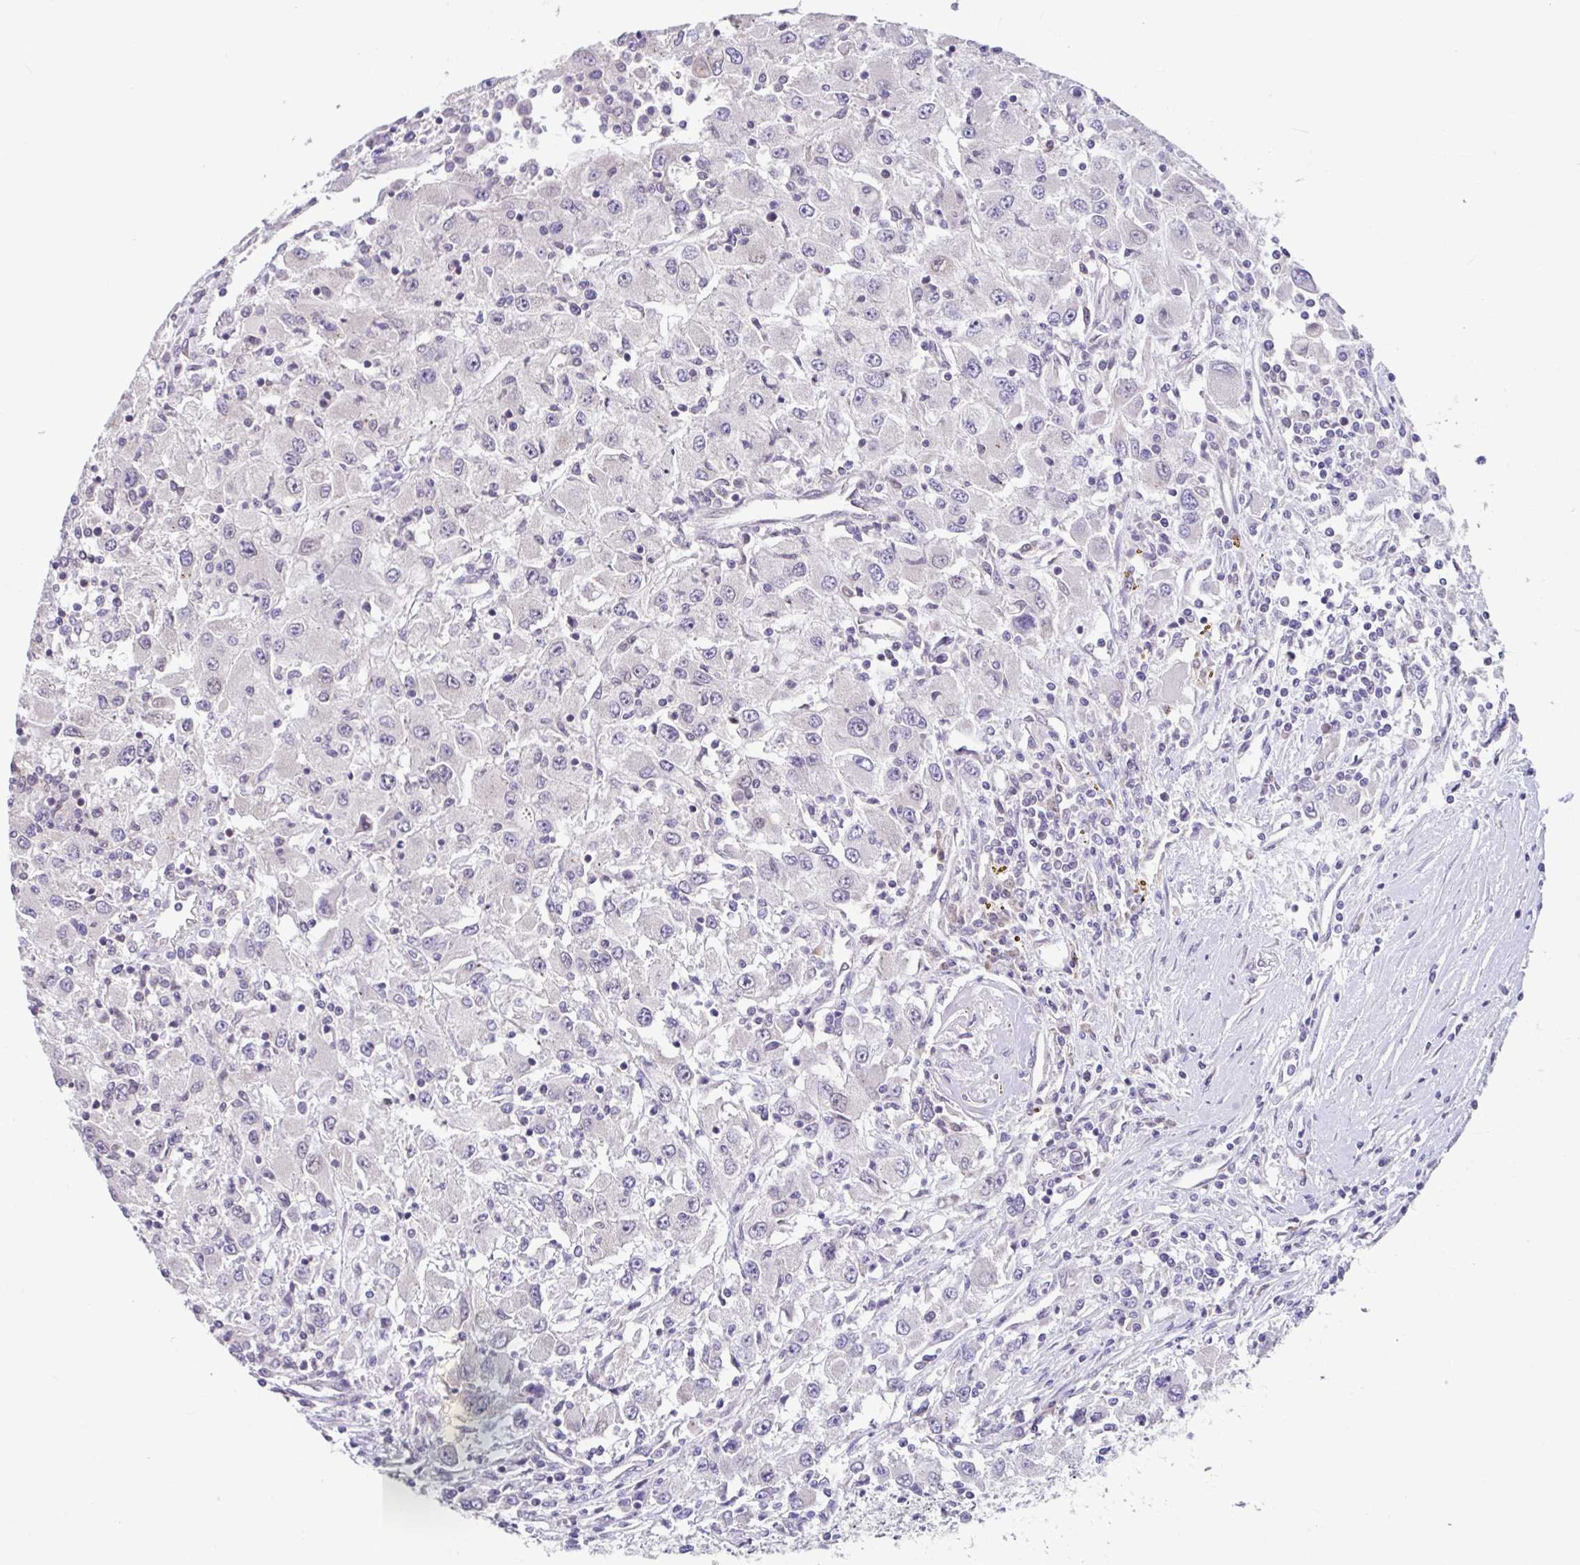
{"staining": {"intensity": "negative", "quantity": "none", "location": "none"}, "tissue": "renal cancer", "cell_type": "Tumor cells", "image_type": "cancer", "snomed": [{"axis": "morphology", "description": "Adenocarcinoma, NOS"}, {"axis": "topography", "description": "Kidney"}], "caption": "This is a image of immunohistochemistry staining of adenocarcinoma (renal), which shows no expression in tumor cells.", "gene": "NT5C1B", "patient": {"sex": "female", "age": 67}}